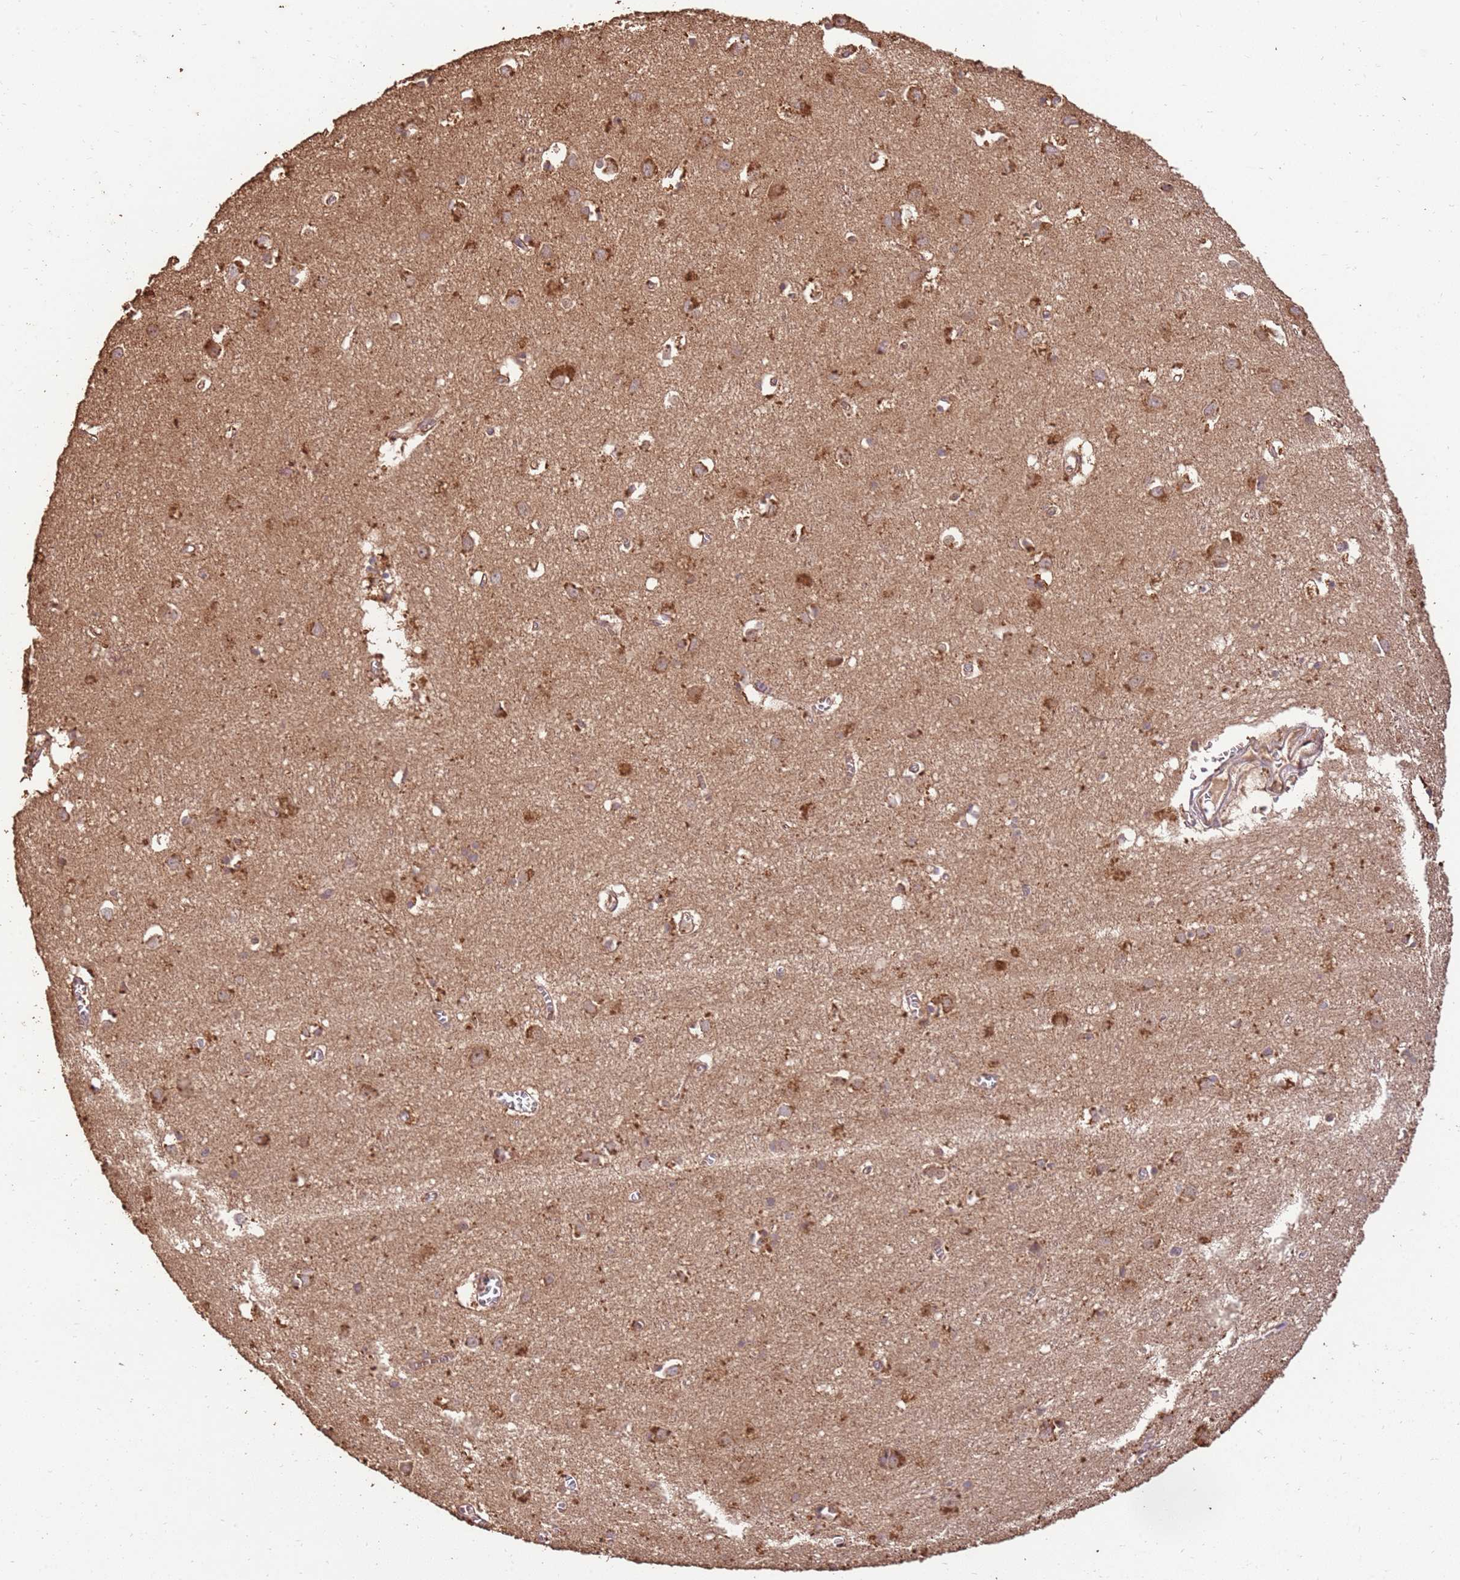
{"staining": {"intensity": "moderate", "quantity": ">75%", "location": "cytoplasmic/membranous"}, "tissue": "cerebral cortex", "cell_type": "Endothelial cells", "image_type": "normal", "snomed": [{"axis": "morphology", "description": "Normal tissue, NOS"}, {"axis": "topography", "description": "Cerebral cortex"}], "caption": "A high-resolution image shows immunohistochemistry staining of unremarkable cerebral cortex, which exhibits moderate cytoplasmic/membranous expression in about >75% of endothelial cells.", "gene": "LRRC28", "patient": {"sex": "female", "age": 64}}